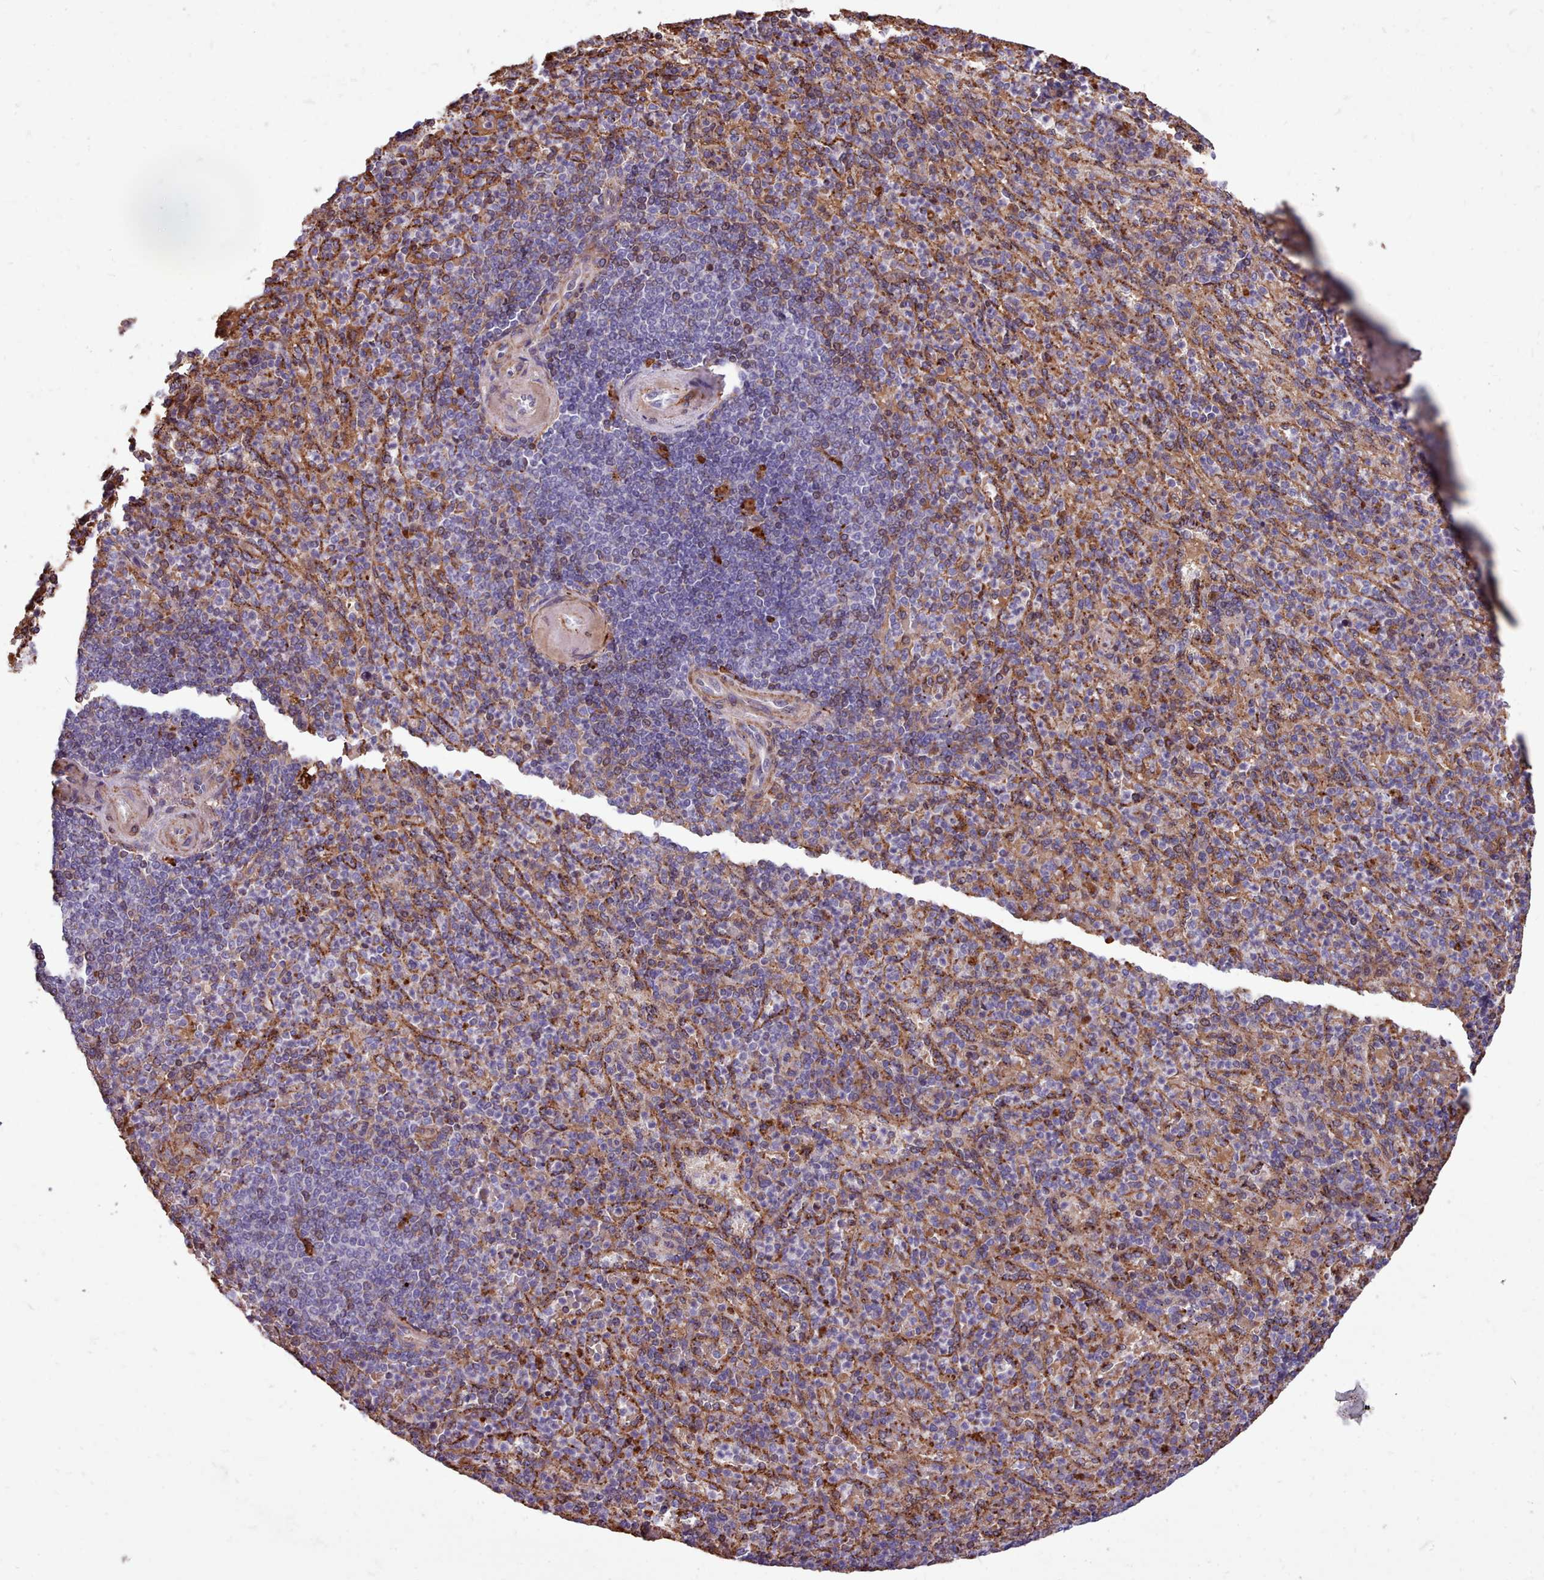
{"staining": {"intensity": "strong", "quantity": "25%-75%", "location": "cytoplasmic/membranous"}, "tissue": "spleen", "cell_type": "Cells in red pulp", "image_type": "normal", "snomed": [{"axis": "morphology", "description": "Normal tissue, NOS"}, {"axis": "topography", "description": "Spleen"}], "caption": "A high-resolution photomicrograph shows immunohistochemistry (IHC) staining of unremarkable spleen, which reveals strong cytoplasmic/membranous staining in approximately 25%-75% of cells in red pulp.", "gene": "PACSIN3", "patient": {"sex": "female", "age": 74}}